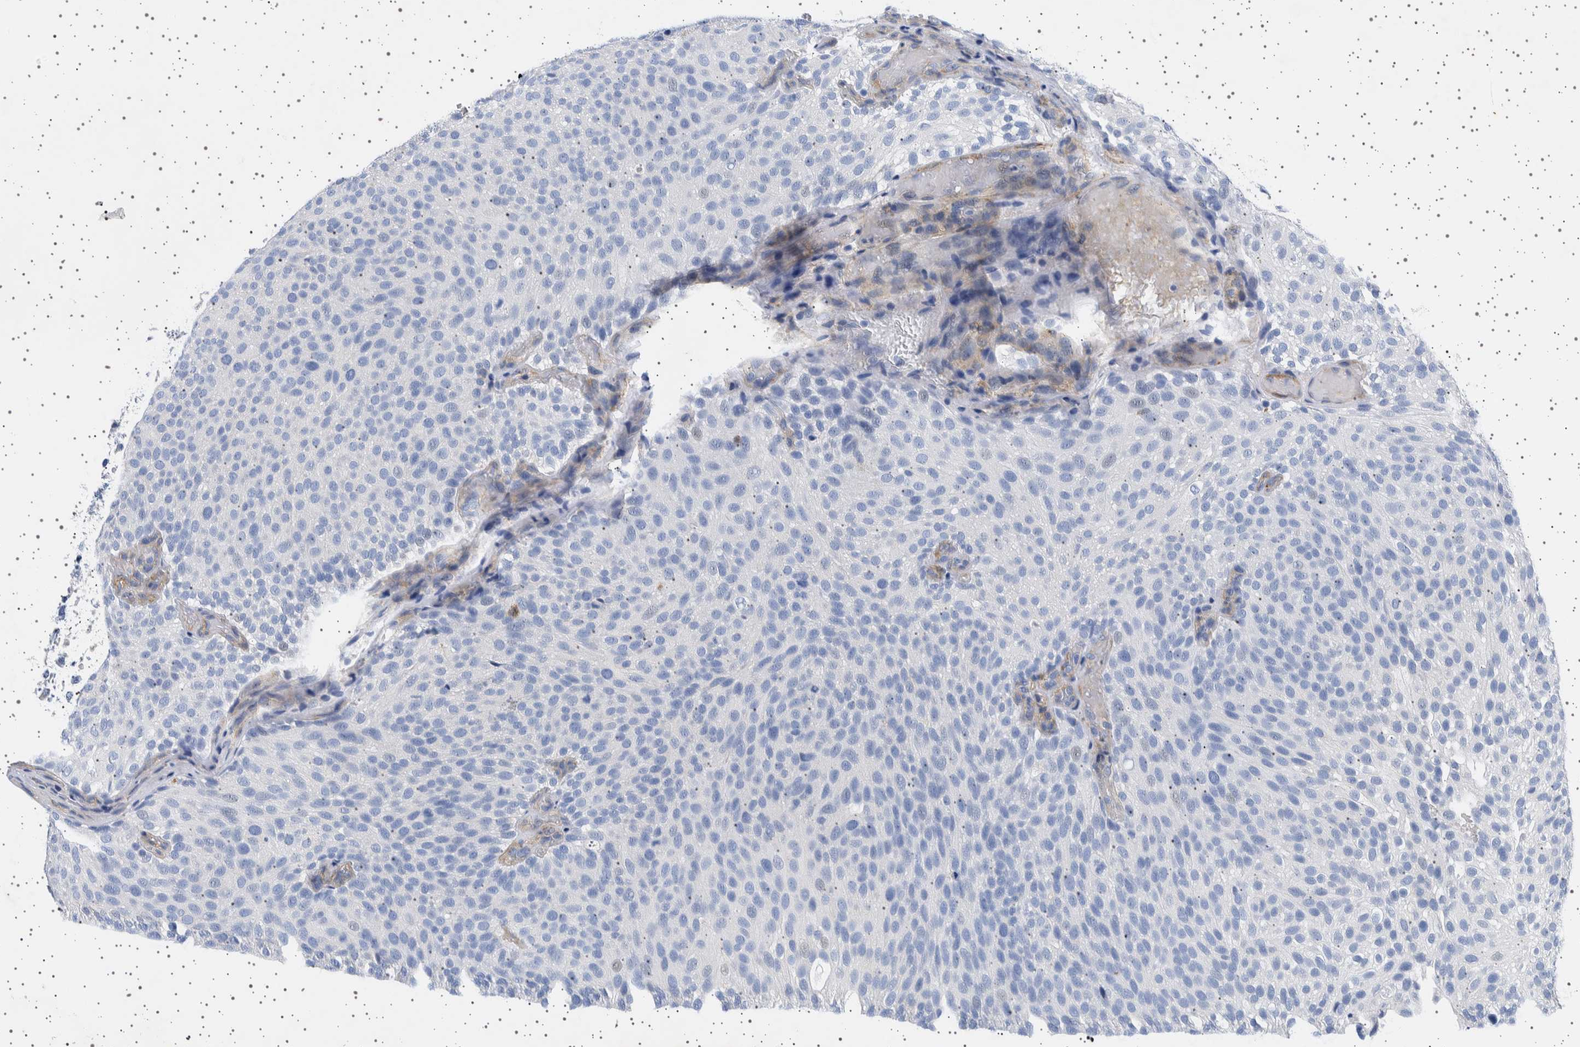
{"staining": {"intensity": "negative", "quantity": "none", "location": "none"}, "tissue": "urothelial cancer", "cell_type": "Tumor cells", "image_type": "cancer", "snomed": [{"axis": "morphology", "description": "Urothelial carcinoma, Low grade"}, {"axis": "topography", "description": "Urinary bladder"}], "caption": "An IHC image of urothelial cancer is shown. There is no staining in tumor cells of urothelial cancer. (Stains: DAB immunohistochemistry with hematoxylin counter stain, Microscopy: brightfield microscopy at high magnification).", "gene": "SEPTIN4", "patient": {"sex": "male", "age": 78}}